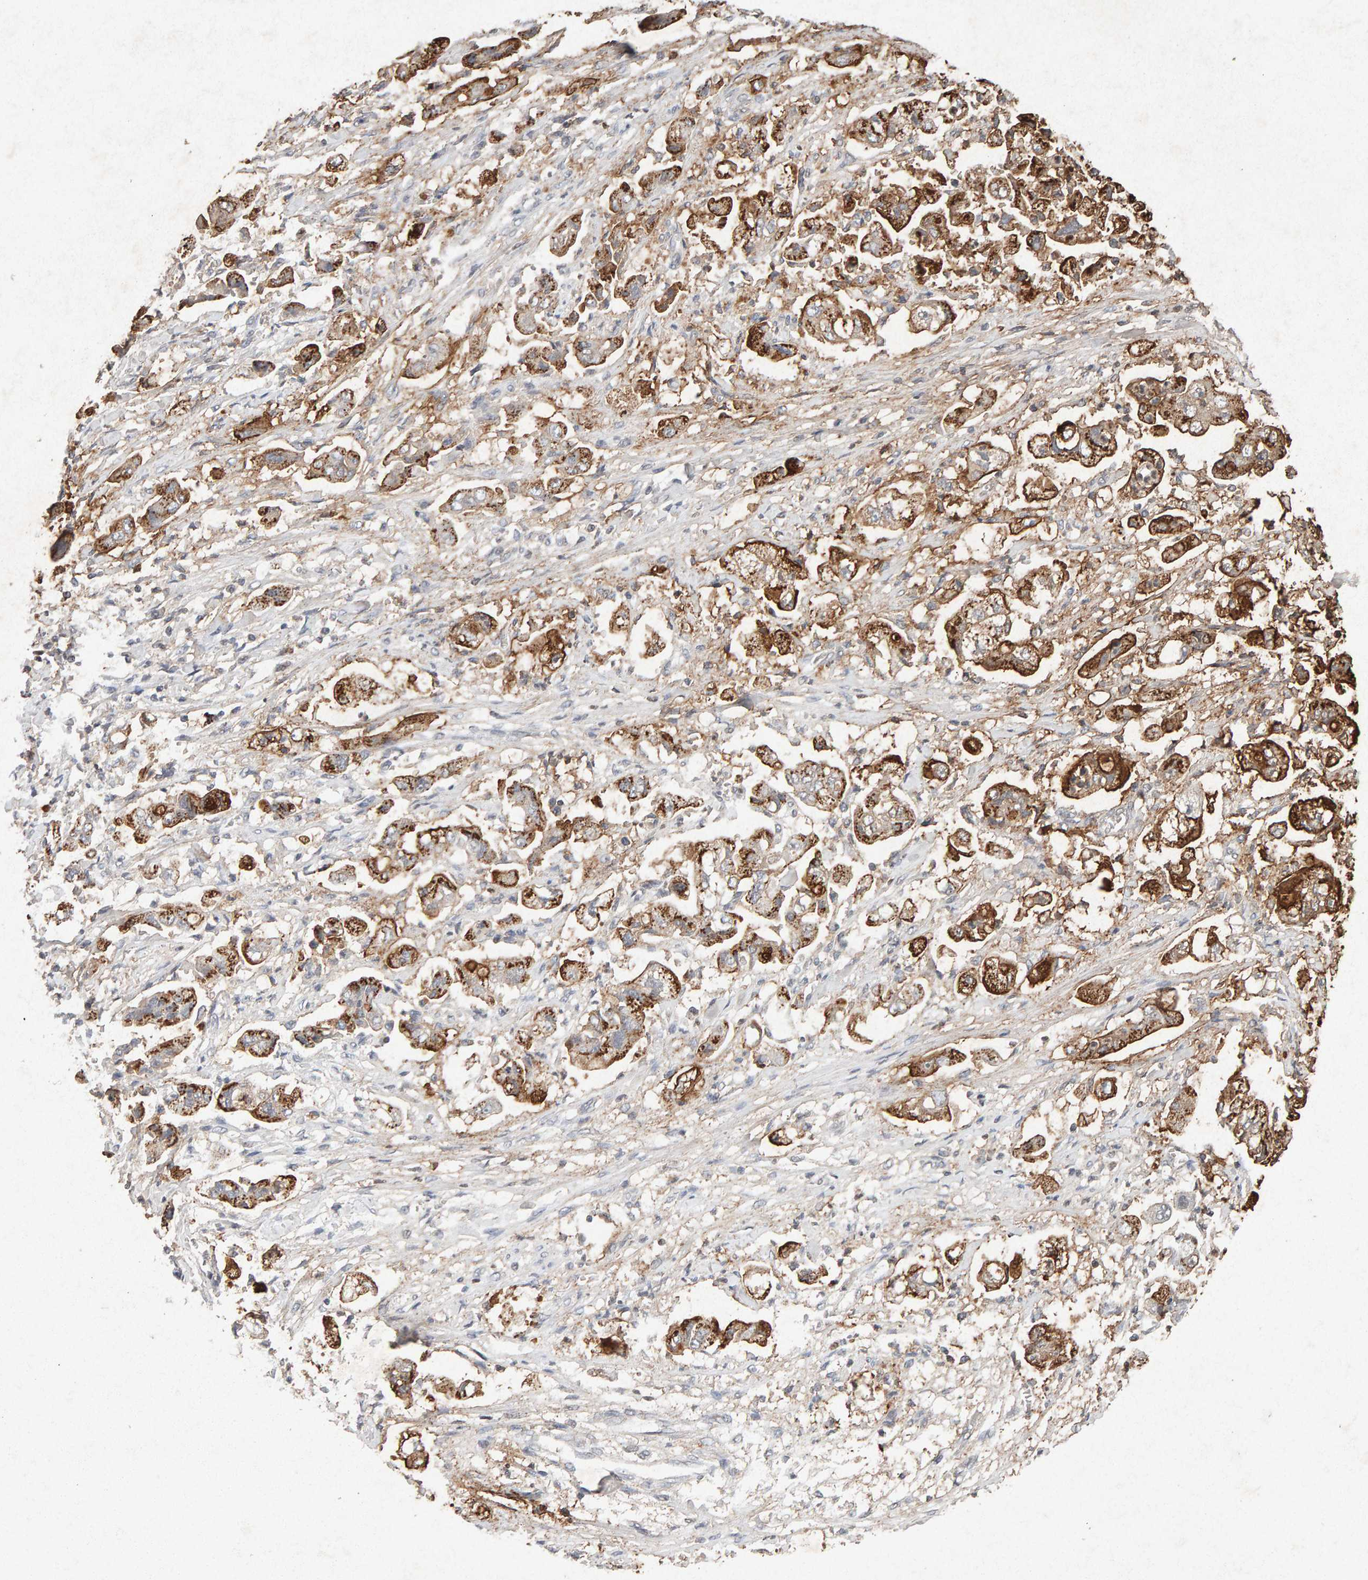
{"staining": {"intensity": "strong", "quantity": ">75%", "location": "cytoplasmic/membranous"}, "tissue": "stomach cancer", "cell_type": "Tumor cells", "image_type": "cancer", "snomed": [{"axis": "morphology", "description": "Adenocarcinoma, NOS"}, {"axis": "topography", "description": "Stomach"}], "caption": "A photomicrograph of adenocarcinoma (stomach) stained for a protein exhibits strong cytoplasmic/membranous brown staining in tumor cells.", "gene": "PTPRM", "patient": {"sex": "male", "age": 62}}